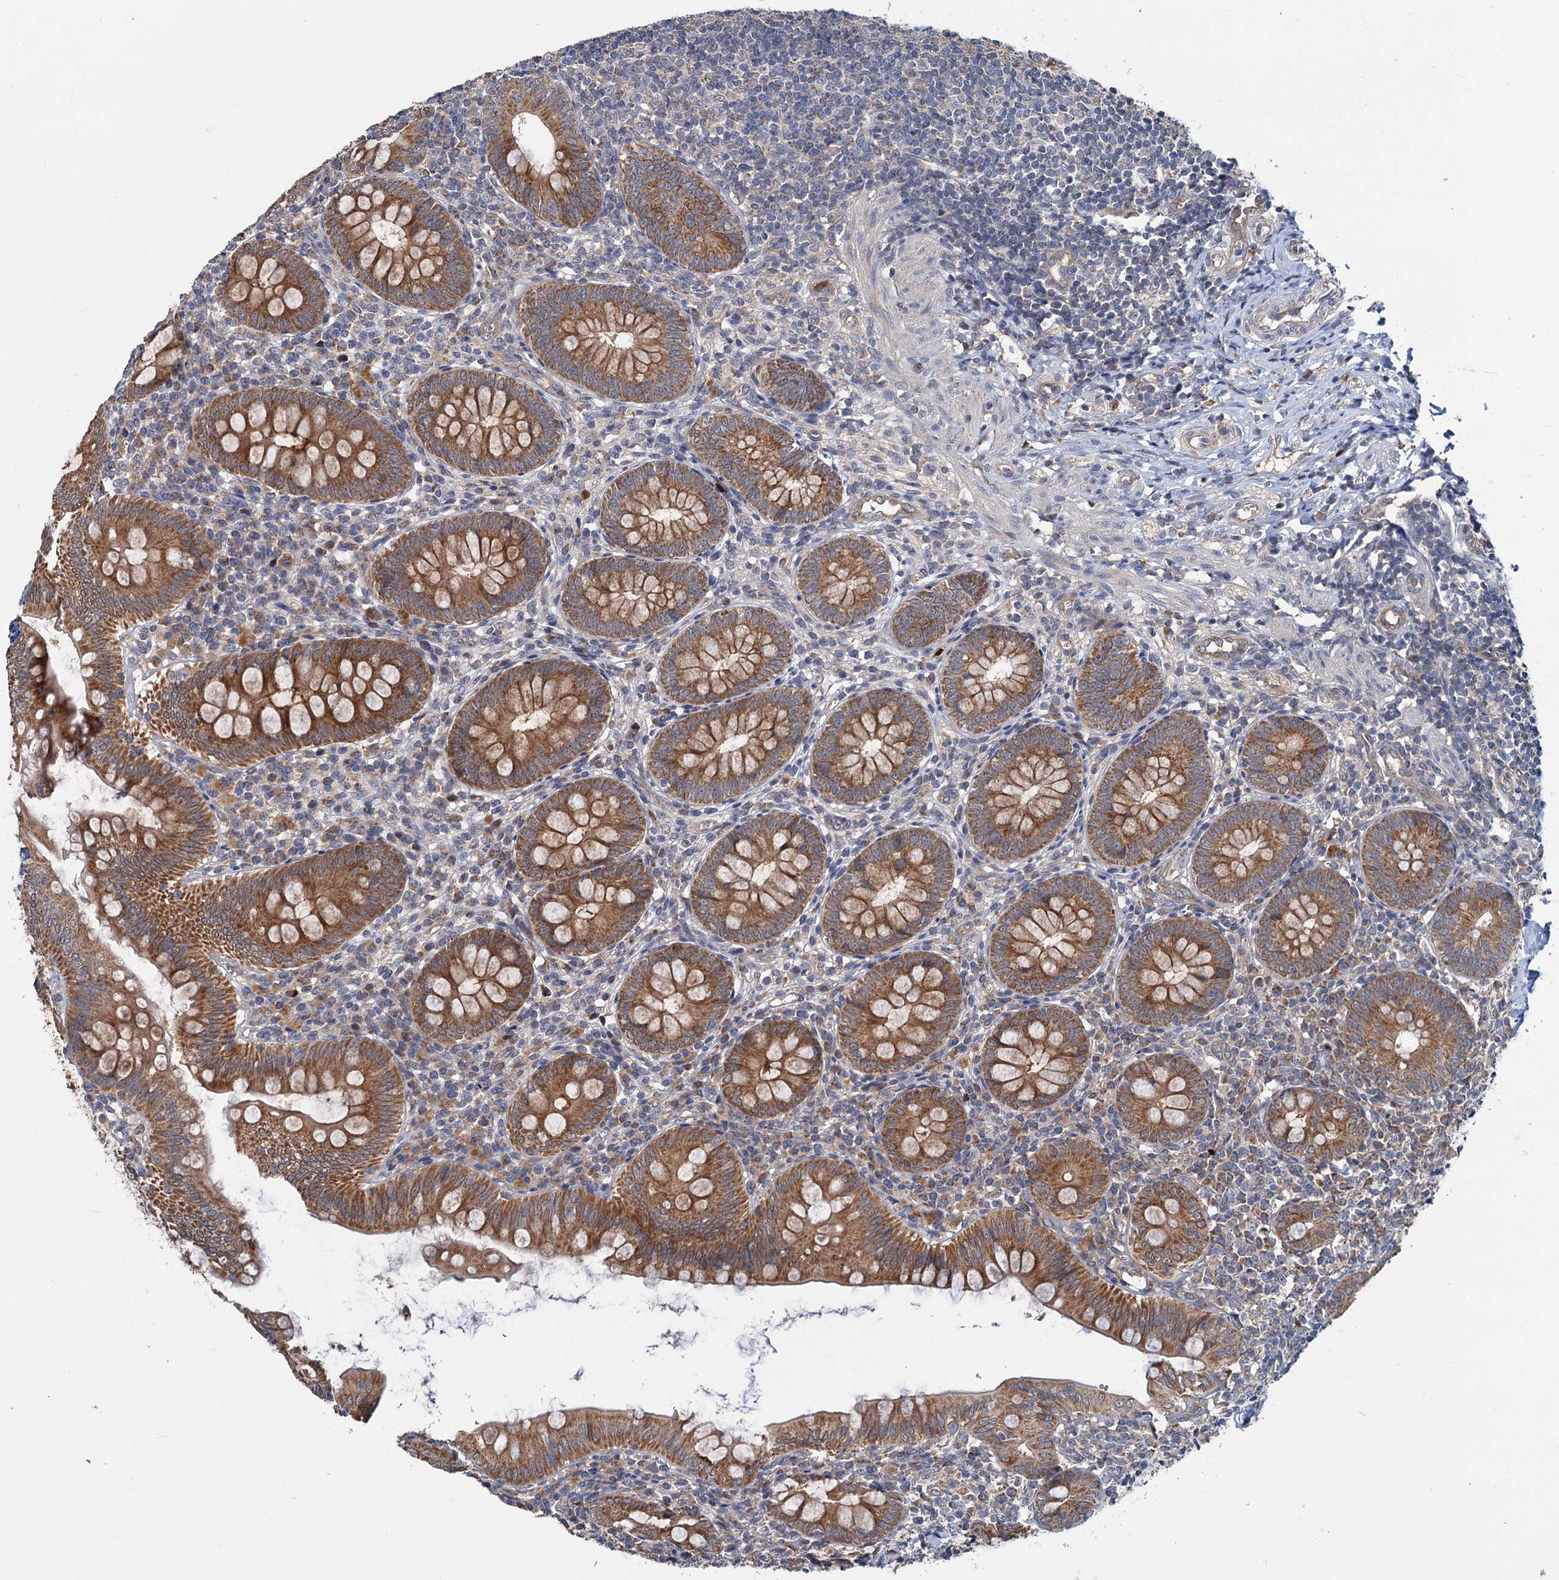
{"staining": {"intensity": "strong", "quantity": ">75%", "location": "cytoplasmic/membranous"}, "tissue": "appendix", "cell_type": "Glandular cells", "image_type": "normal", "snomed": [{"axis": "morphology", "description": "Normal tissue, NOS"}, {"axis": "topography", "description": "Appendix"}], "caption": "This micrograph shows benign appendix stained with immunohistochemistry to label a protein in brown. The cytoplasmic/membranous of glandular cells show strong positivity for the protein. Nuclei are counter-stained blue.", "gene": "DYNC2H1", "patient": {"sex": "male", "age": 14}}